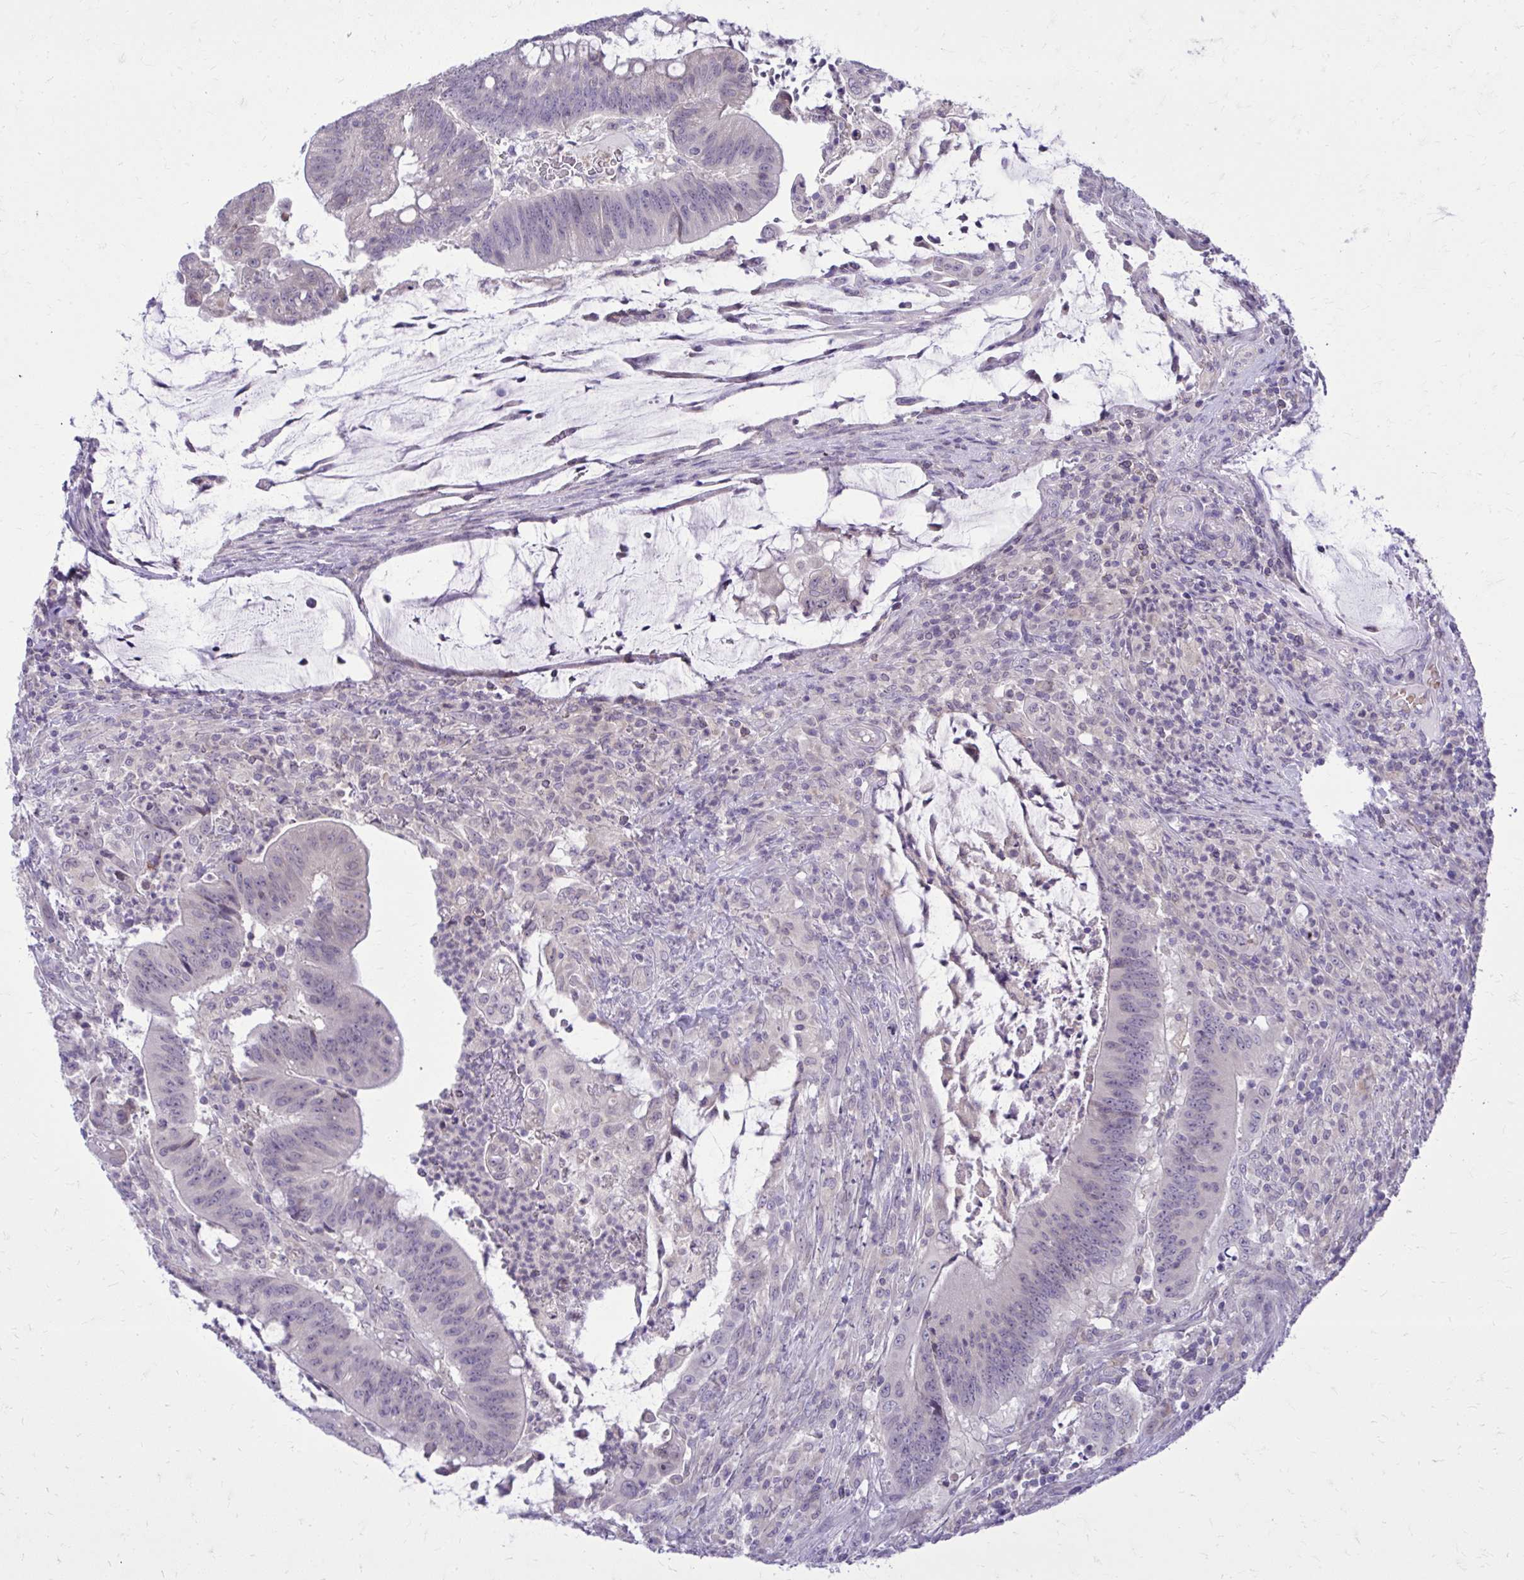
{"staining": {"intensity": "negative", "quantity": "none", "location": "none"}, "tissue": "colorectal cancer", "cell_type": "Tumor cells", "image_type": "cancer", "snomed": [{"axis": "morphology", "description": "Adenocarcinoma, NOS"}, {"axis": "topography", "description": "Colon"}], "caption": "Immunohistochemistry (IHC) of human adenocarcinoma (colorectal) reveals no positivity in tumor cells.", "gene": "DPY19L1", "patient": {"sex": "female", "age": 87}}